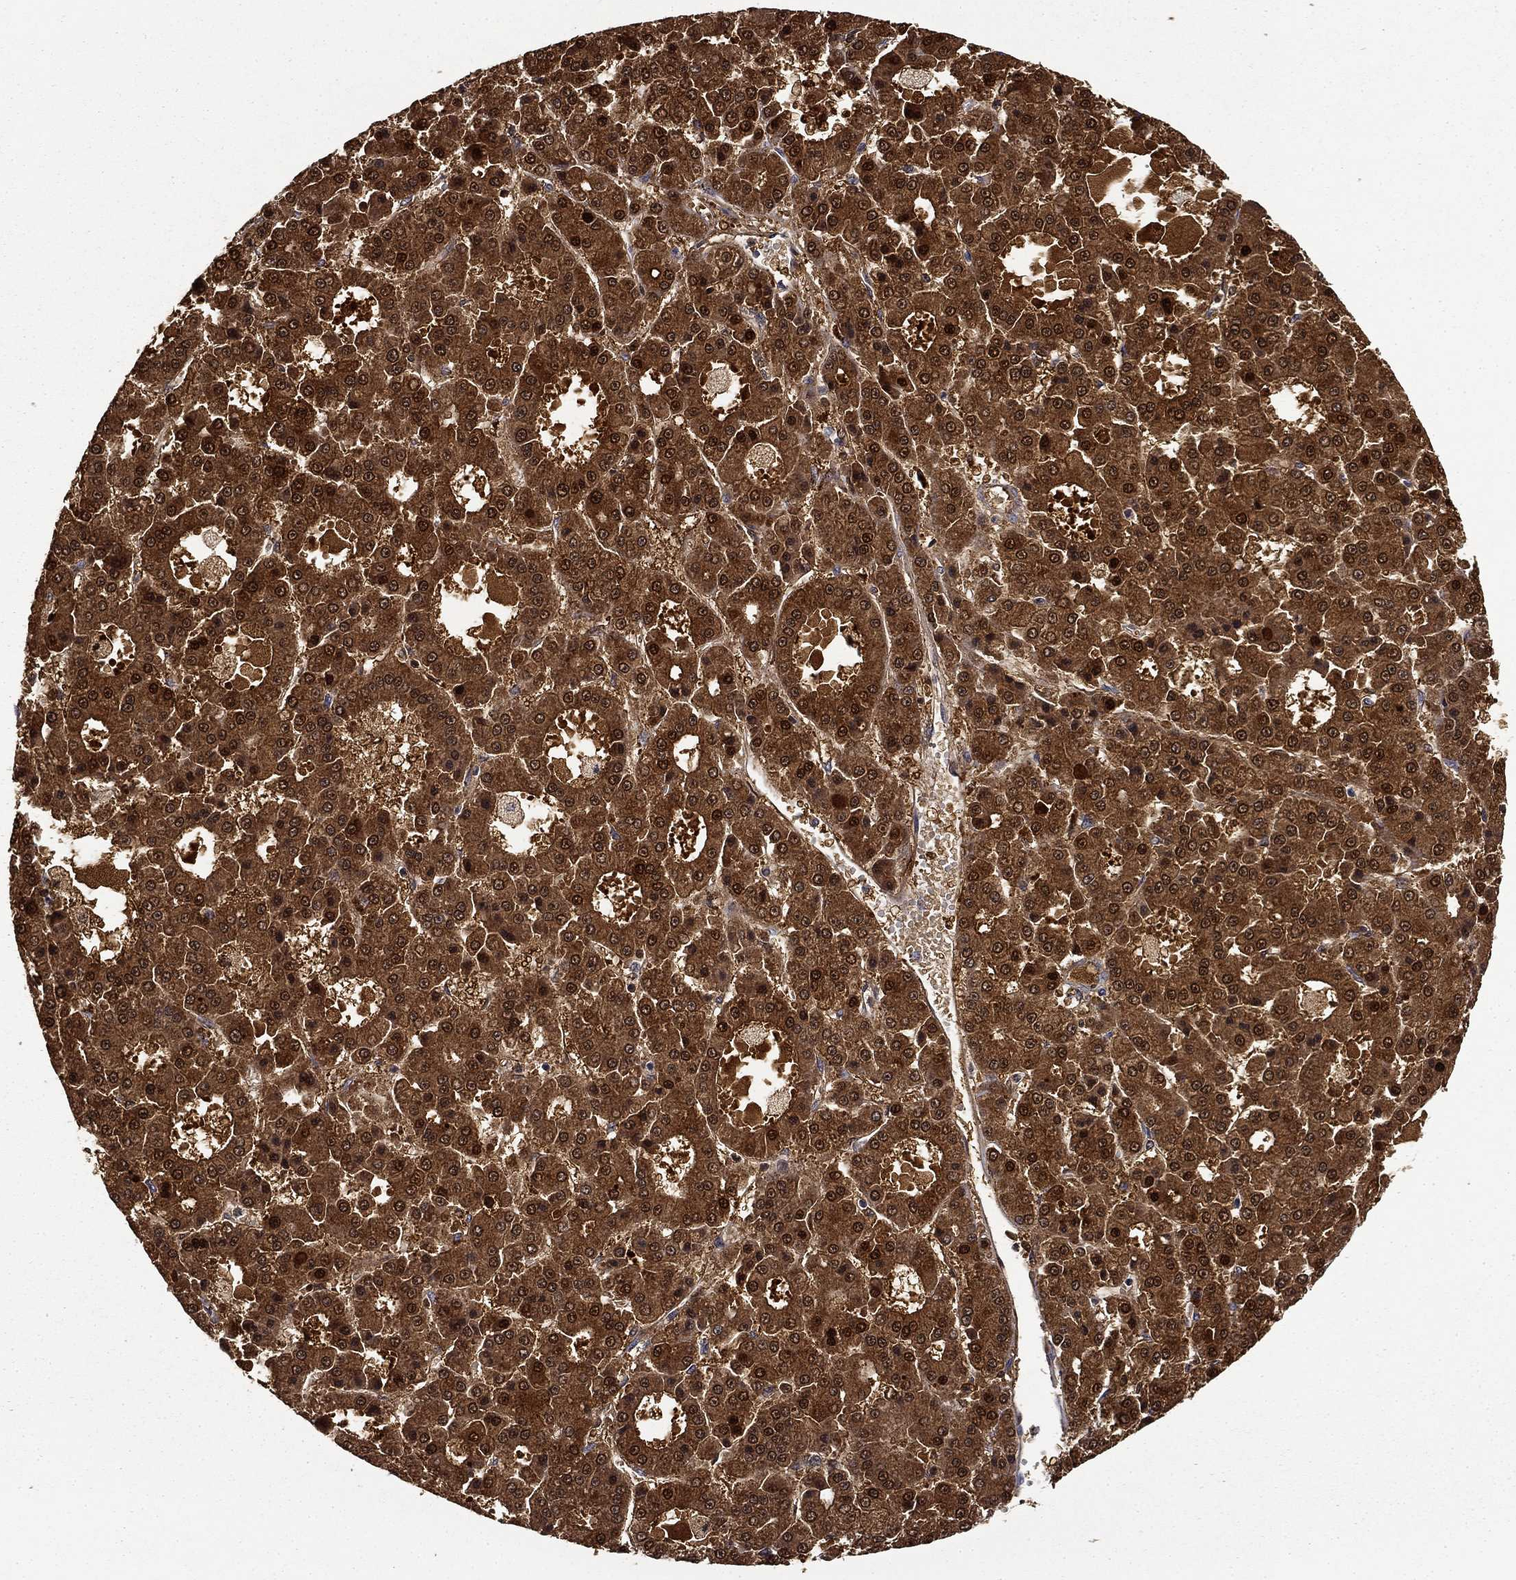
{"staining": {"intensity": "strong", "quantity": ">75%", "location": "cytoplasmic/membranous,nuclear"}, "tissue": "liver cancer", "cell_type": "Tumor cells", "image_type": "cancer", "snomed": [{"axis": "morphology", "description": "Carcinoma, Hepatocellular, NOS"}, {"axis": "topography", "description": "Liver"}], "caption": "Immunohistochemistry (IHC) of human liver cancer shows high levels of strong cytoplasmic/membranous and nuclear expression in about >75% of tumor cells.", "gene": "DDTL", "patient": {"sex": "male", "age": 70}}